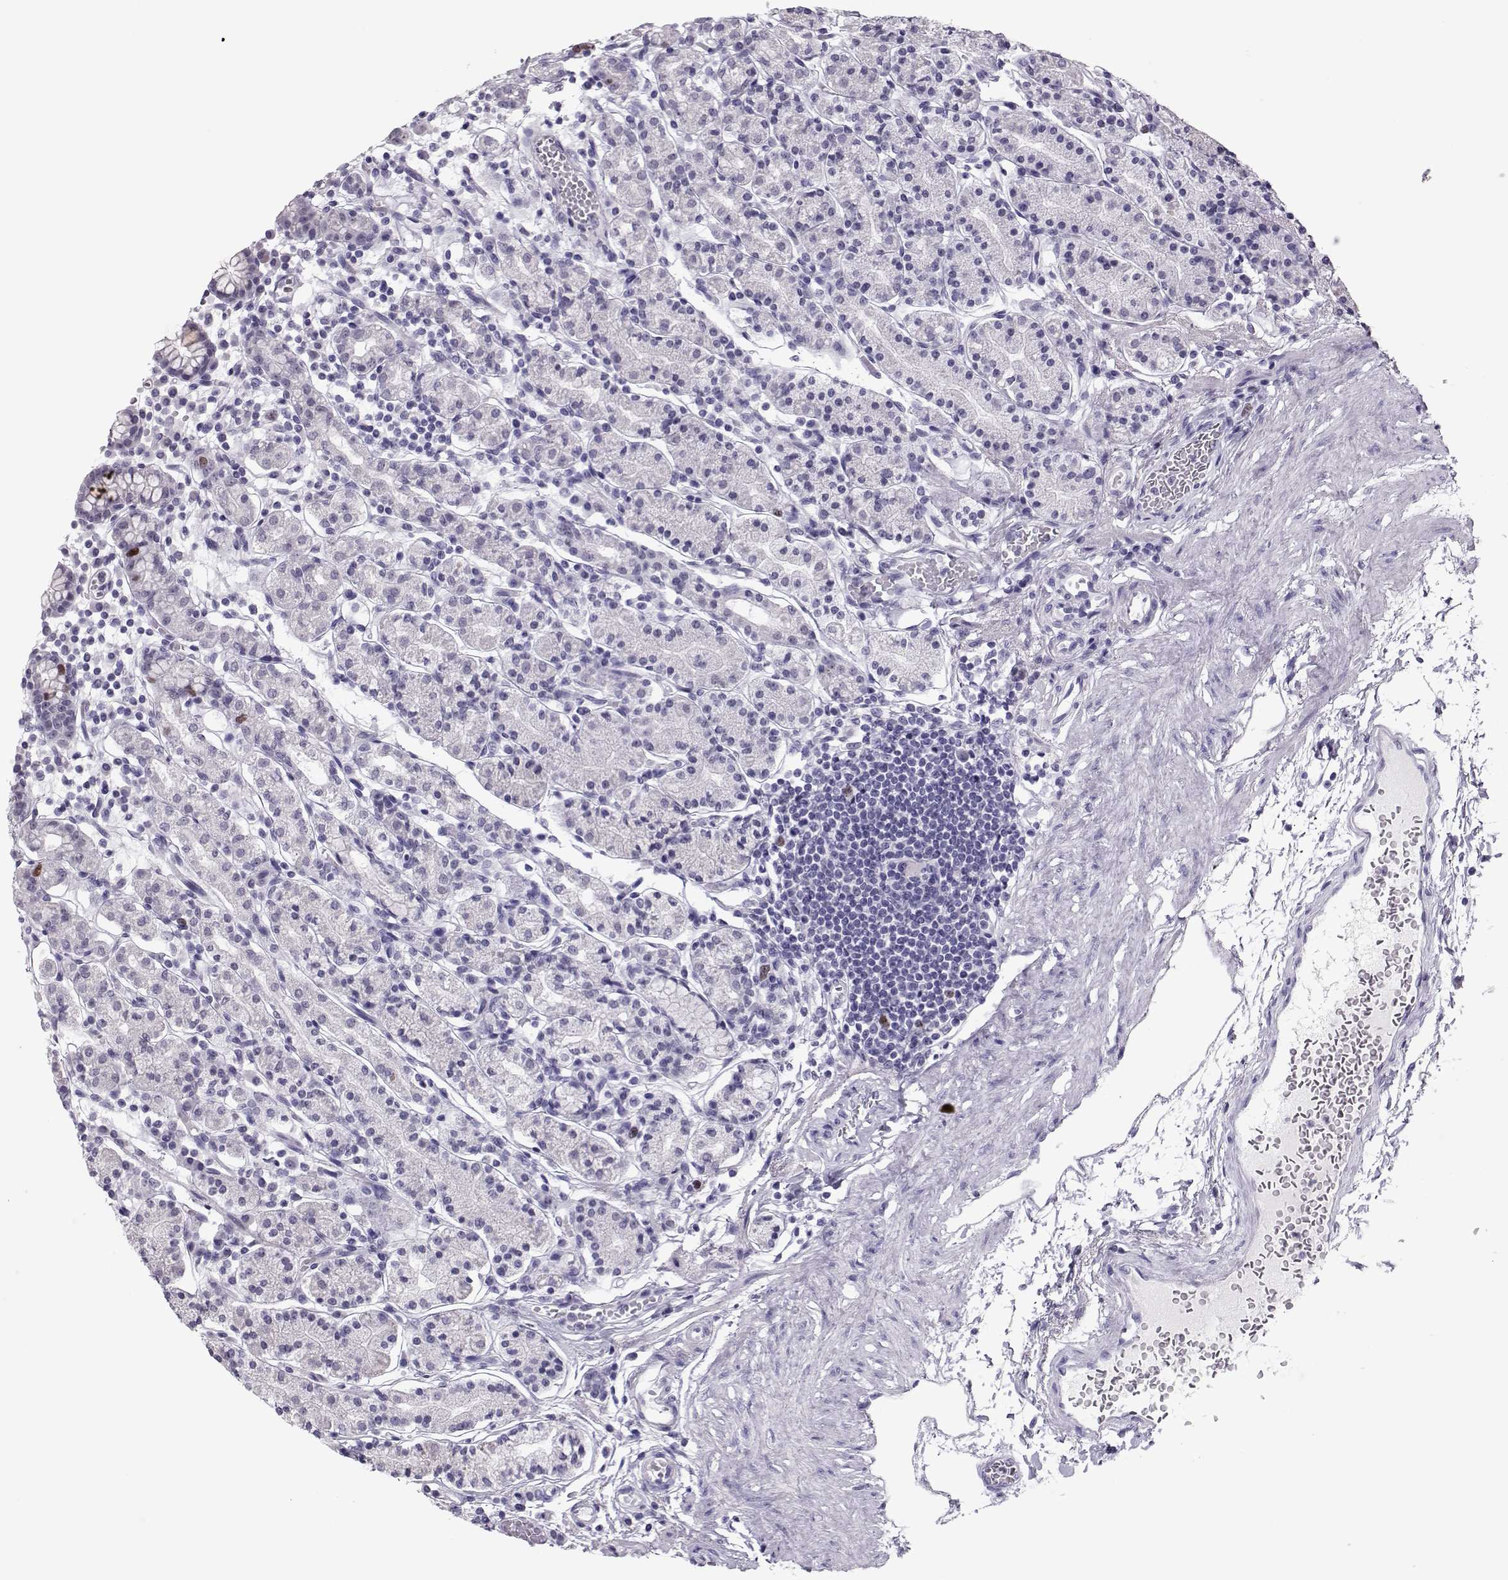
{"staining": {"intensity": "moderate", "quantity": "<25%", "location": "nuclear"}, "tissue": "stomach", "cell_type": "Glandular cells", "image_type": "normal", "snomed": [{"axis": "morphology", "description": "Normal tissue, NOS"}, {"axis": "topography", "description": "Stomach, upper"}, {"axis": "topography", "description": "Stomach"}], "caption": "Protein positivity by IHC demonstrates moderate nuclear expression in about <25% of glandular cells in unremarkable stomach.", "gene": "SGO1", "patient": {"sex": "male", "age": 62}}